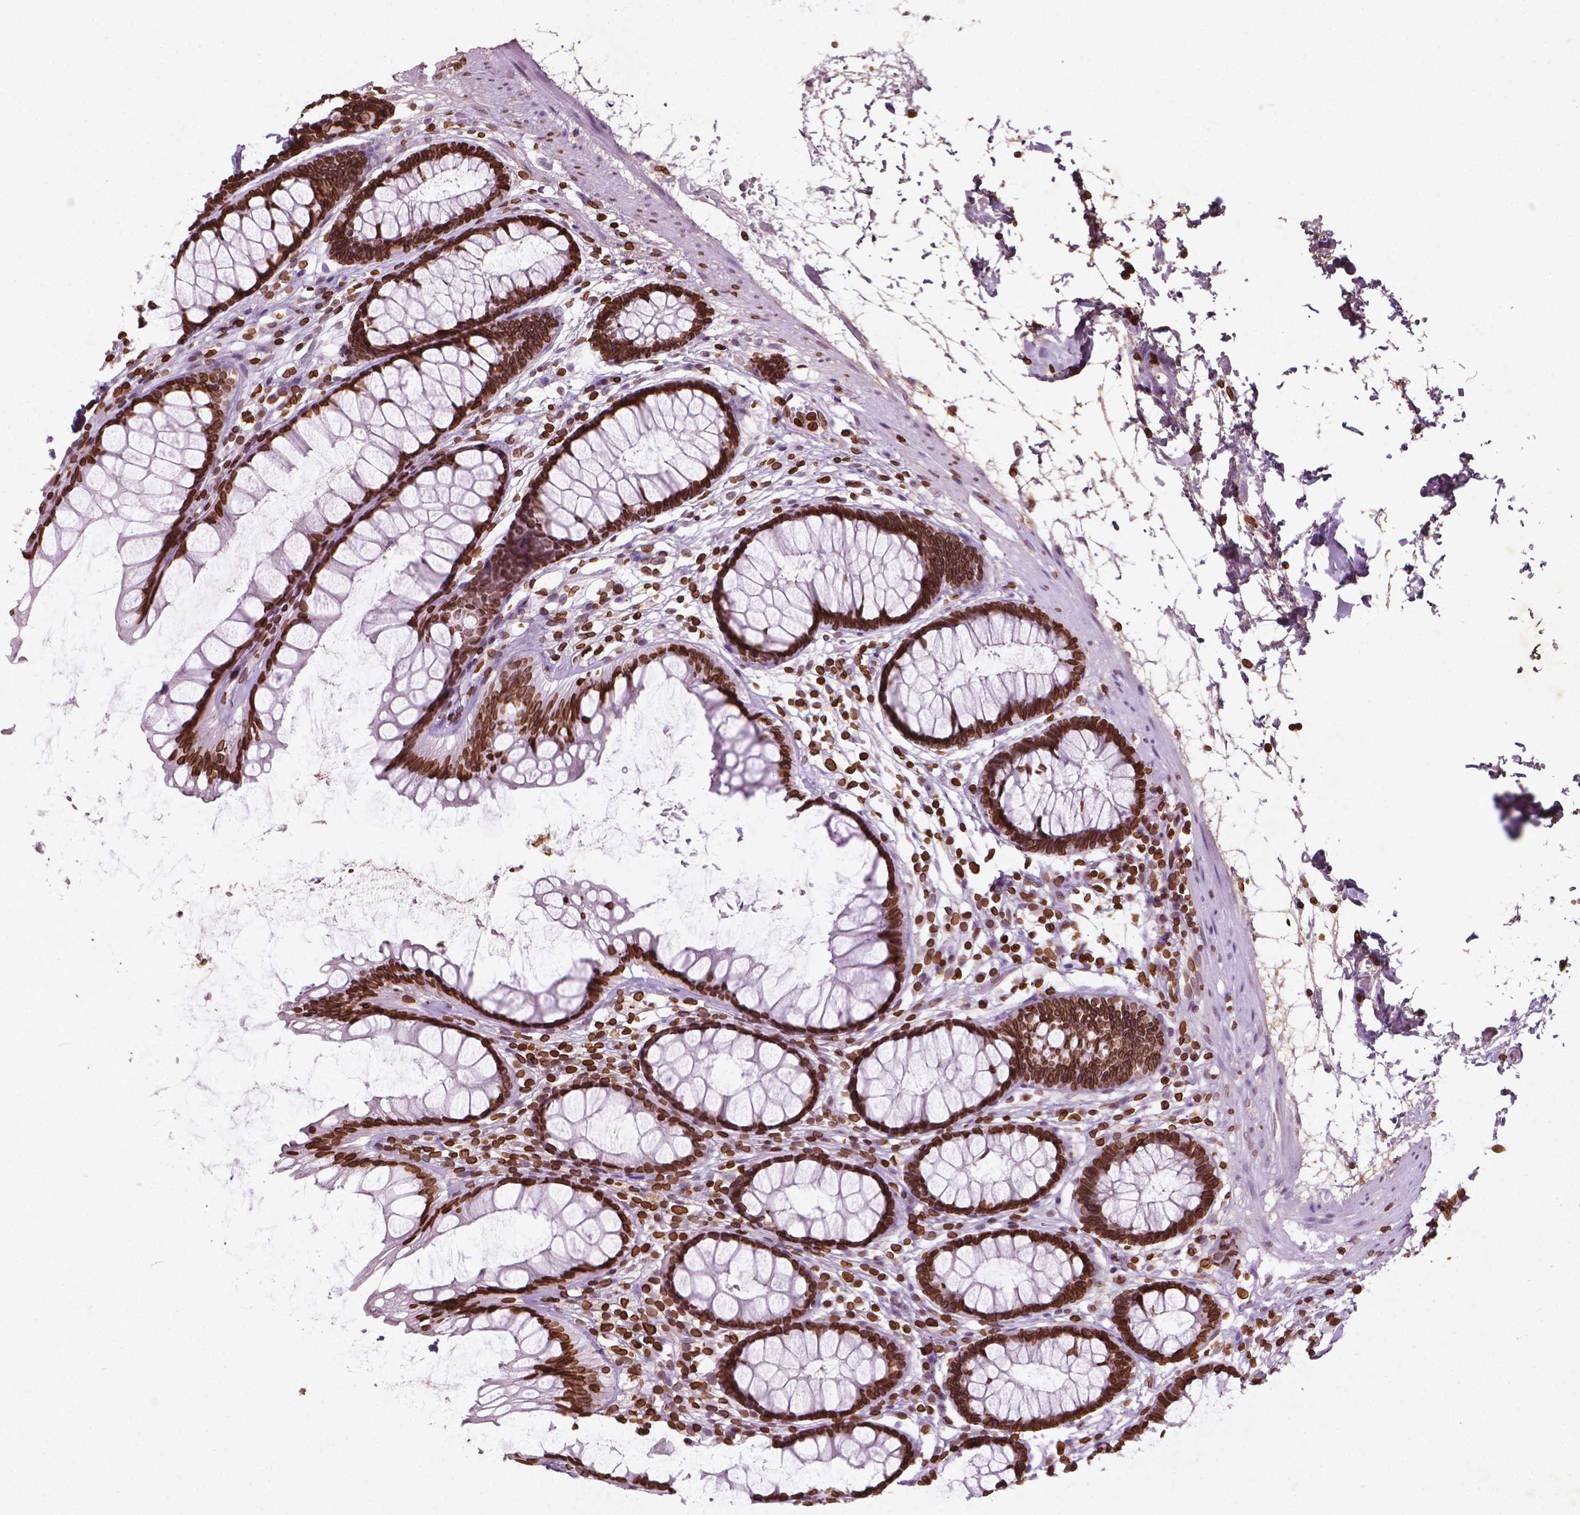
{"staining": {"intensity": "strong", "quantity": ">75%", "location": "nuclear"}, "tissue": "rectum", "cell_type": "Glandular cells", "image_type": "normal", "snomed": [{"axis": "morphology", "description": "Normal tissue, NOS"}, {"axis": "topography", "description": "Rectum"}], "caption": "Unremarkable rectum shows strong nuclear expression in about >75% of glandular cells, visualized by immunohistochemistry. The protein is stained brown, and the nuclei are stained in blue (DAB (3,3'-diaminobenzidine) IHC with brightfield microscopy, high magnification).", "gene": "LMNB1", "patient": {"sex": "male", "age": 72}}